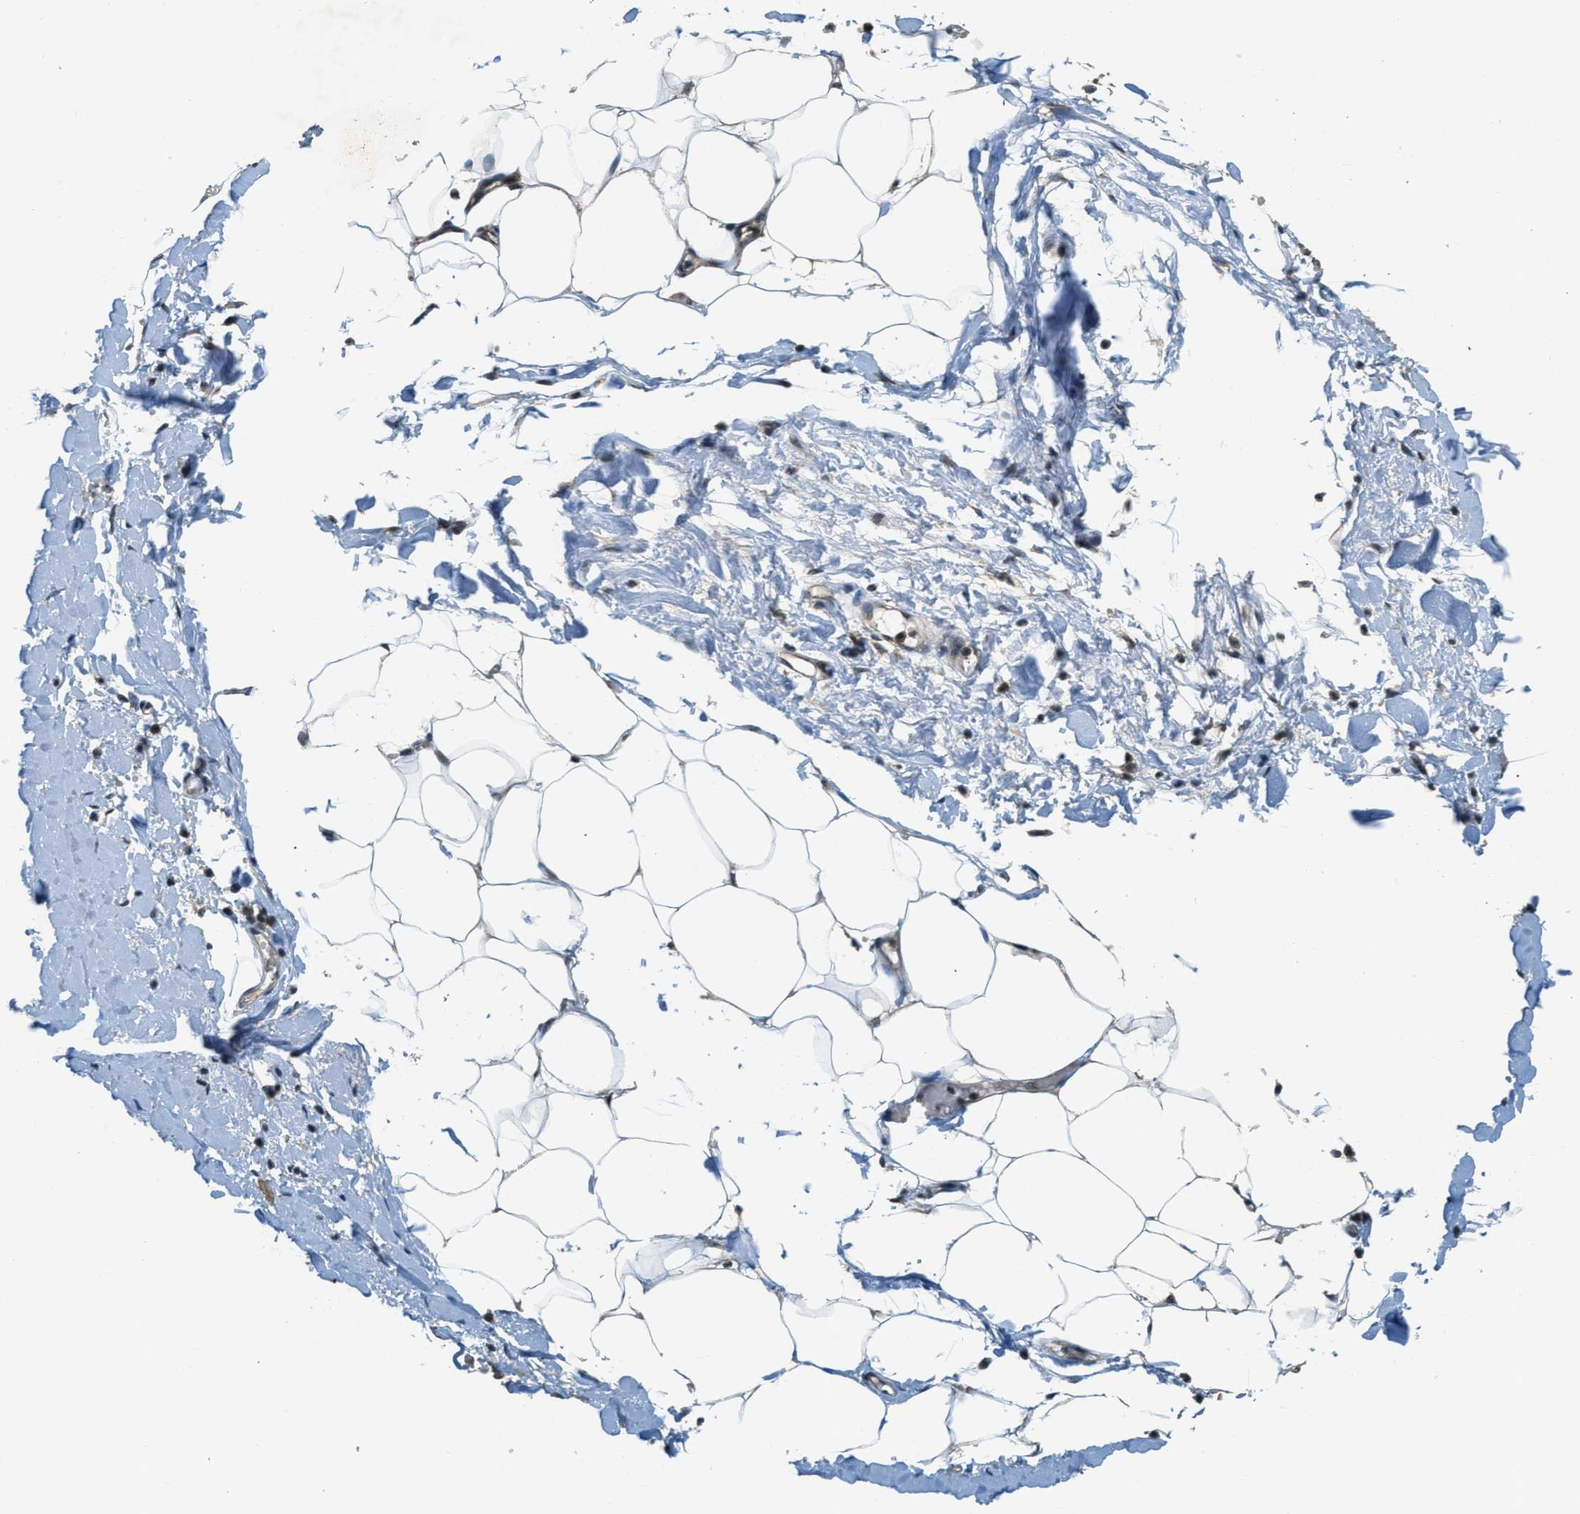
{"staining": {"intensity": "moderate", "quantity": ">75%", "location": "cytoplasmic/membranous,nuclear"}, "tissue": "adipose tissue", "cell_type": "Adipocytes", "image_type": "normal", "snomed": [{"axis": "morphology", "description": "Normal tissue, NOS"}, {"axis": "topography", "description": "Soft tissue"}, {"axis": "topography", "description": "Vascular tissue"}], "caption": "Adipose tissue stained with IHC exhibits moderate cytoplasmic/membranous,nuclear expression in about >75% of adipocytes. Nuclei are stained in blue.", "gene": "MED21", "patient": {"sex": "female", "age": 35}}